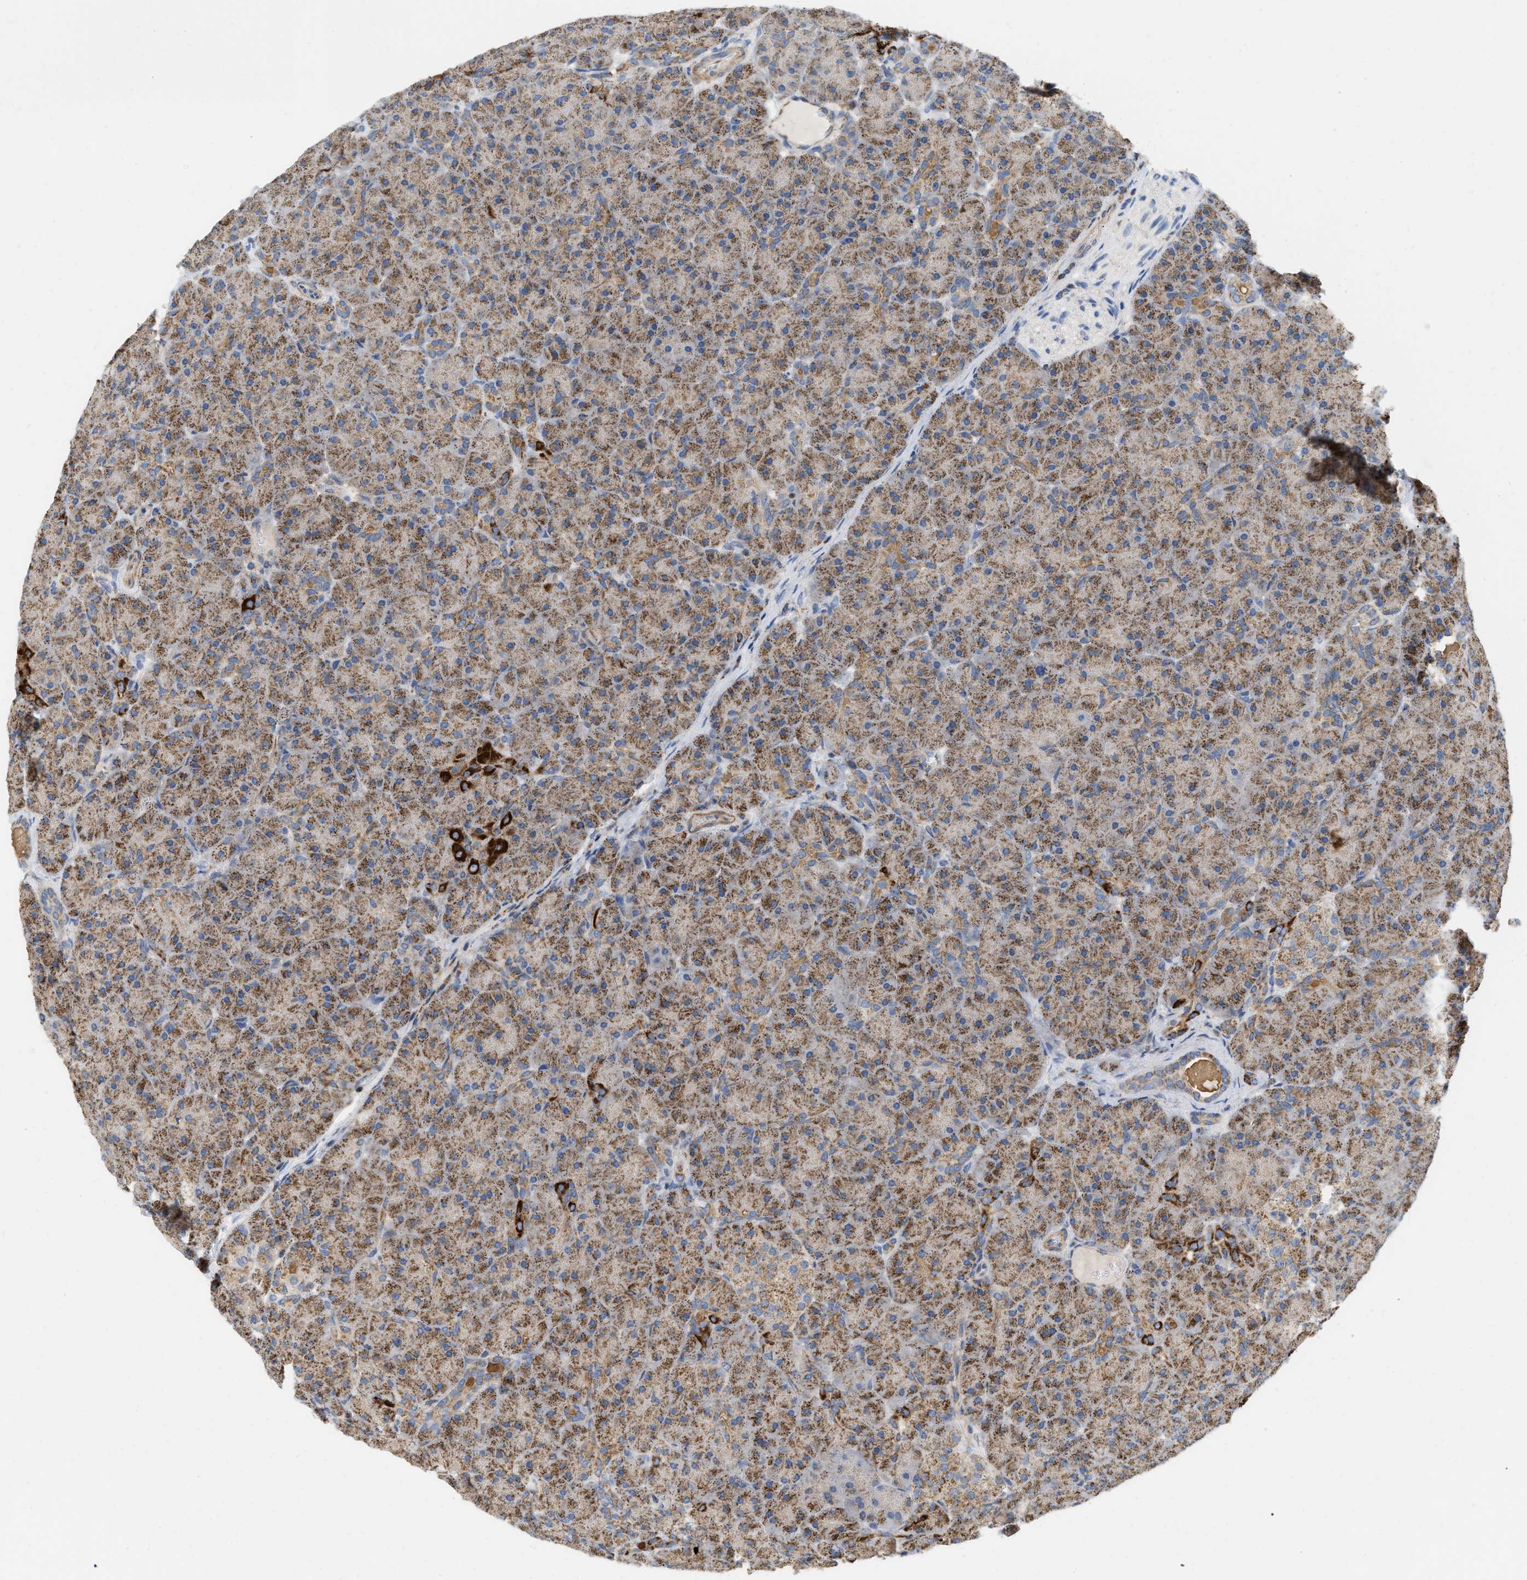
{"staining": {"intensity": "moderate", "quantity": ">75%", "location": "cytoplasmic/membranous"}, "tissue": "pancreas", "cell_type": "Exocrine glandular cells", "image_type": "normal", "snomed": [{"axis": "morphology", "description": "Normal tissue, NOS"}, {"axis": "topography", "description": "Pancreas"}], "caption": "A medium amount of moderate cytoplasmic/membranous staining is identified in about >75% of exocrine glandular cells in benign pancreas.", "gene": "GRB10", "patient": {"sex": "male", "age": 66}}